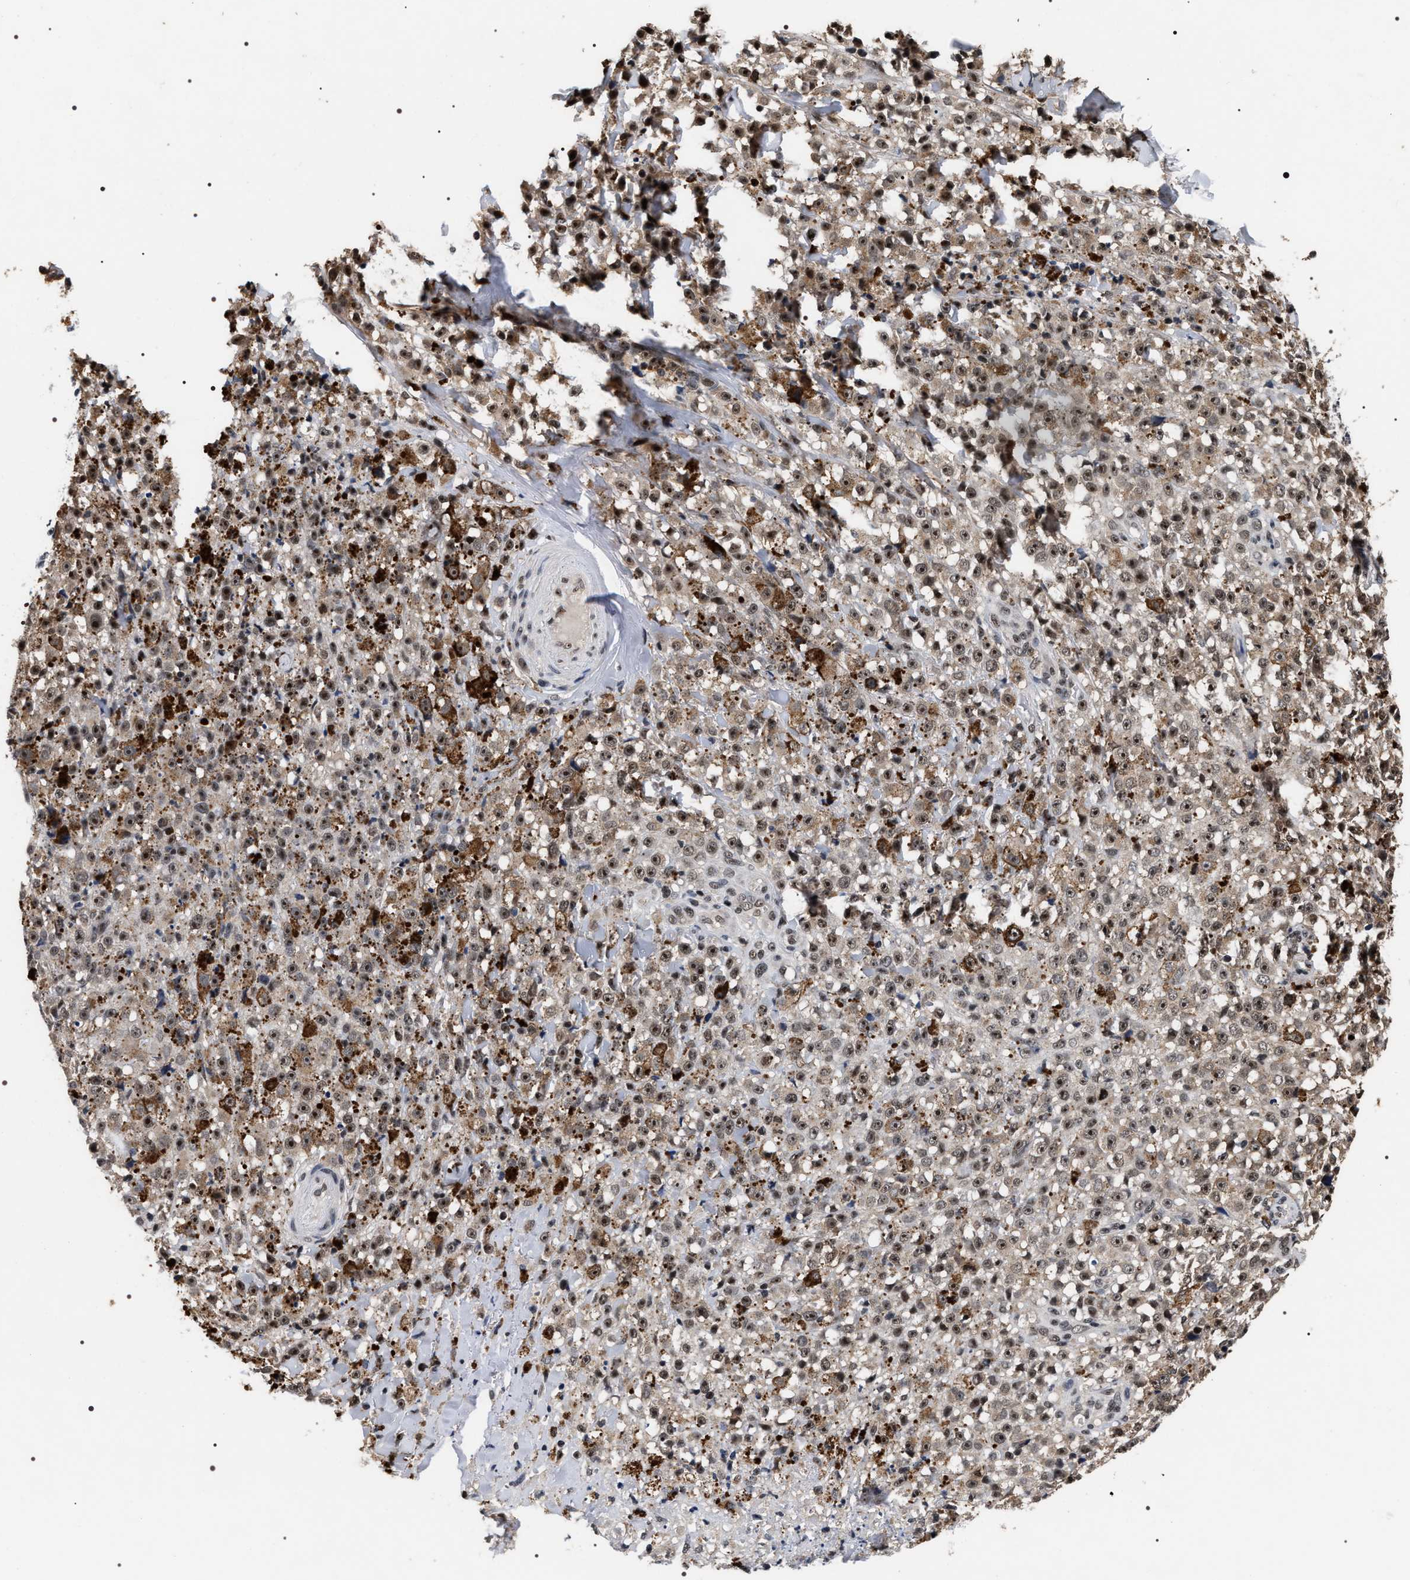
{"staining": {"intensity": "moderate", "quantity": ">75%", "location": "nuclear"}, "tissue": "melanoma", "cell_type": "Tumor cells", "image_type": "cancer", "snomed": [{"axis": "morphology", "description": "Malignant melanoma, NOS"}, {"axis": "topography", "description": "Skin"}], "caption": "Brown immunohistochemical staining in malignant melanoma reveals moderate nuclear staining in approximately >75% of tumor cells.", "gene": "RRP1B", "patient": {"sex": "female", "age": 82}}